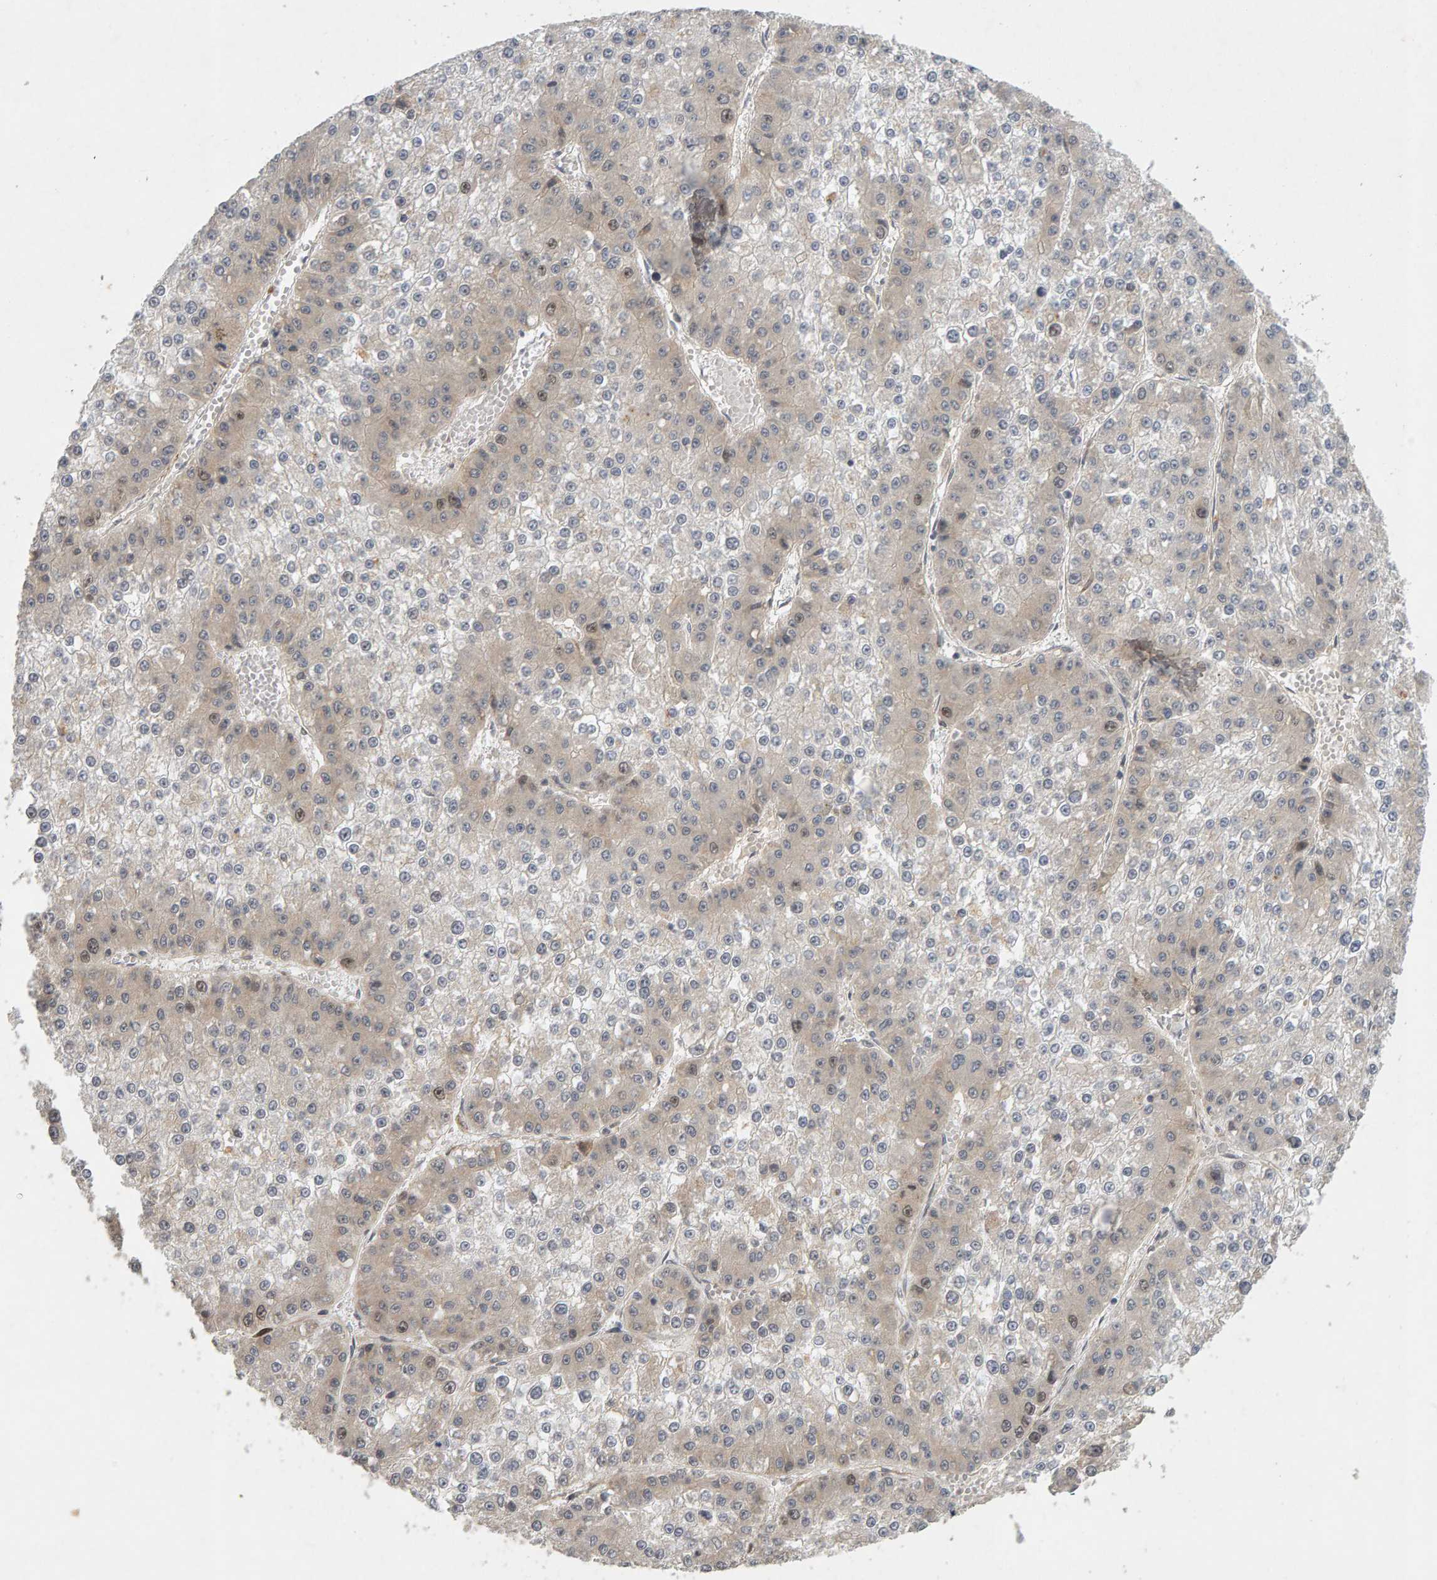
{"staining": {"intensity": "weak", "quantity": "<25%", "location": "cytoplasmic/membranous,nuclear"}, "tissue": "liver cancer", "cell_type": "Tumor cells", "image_type": "cancer", "snomed": [{"axis": "morphology", "description": "Carcinoma, Hepatocellular, NOS"}, {"axis": "topography", "description": "Liver"}], "caption": "Micrograph shows no protein expression in tumor cells of hepatocellular carcinoma (liver) tissue. (Stains: DAB (3,3'-diaminobenzidine) IHC with hematoxylin counter stain, Microscopy: brightfield microscopy at high magnification).", "gene": "CDCA5", "patient": {"sex": "female", "age": 73}}